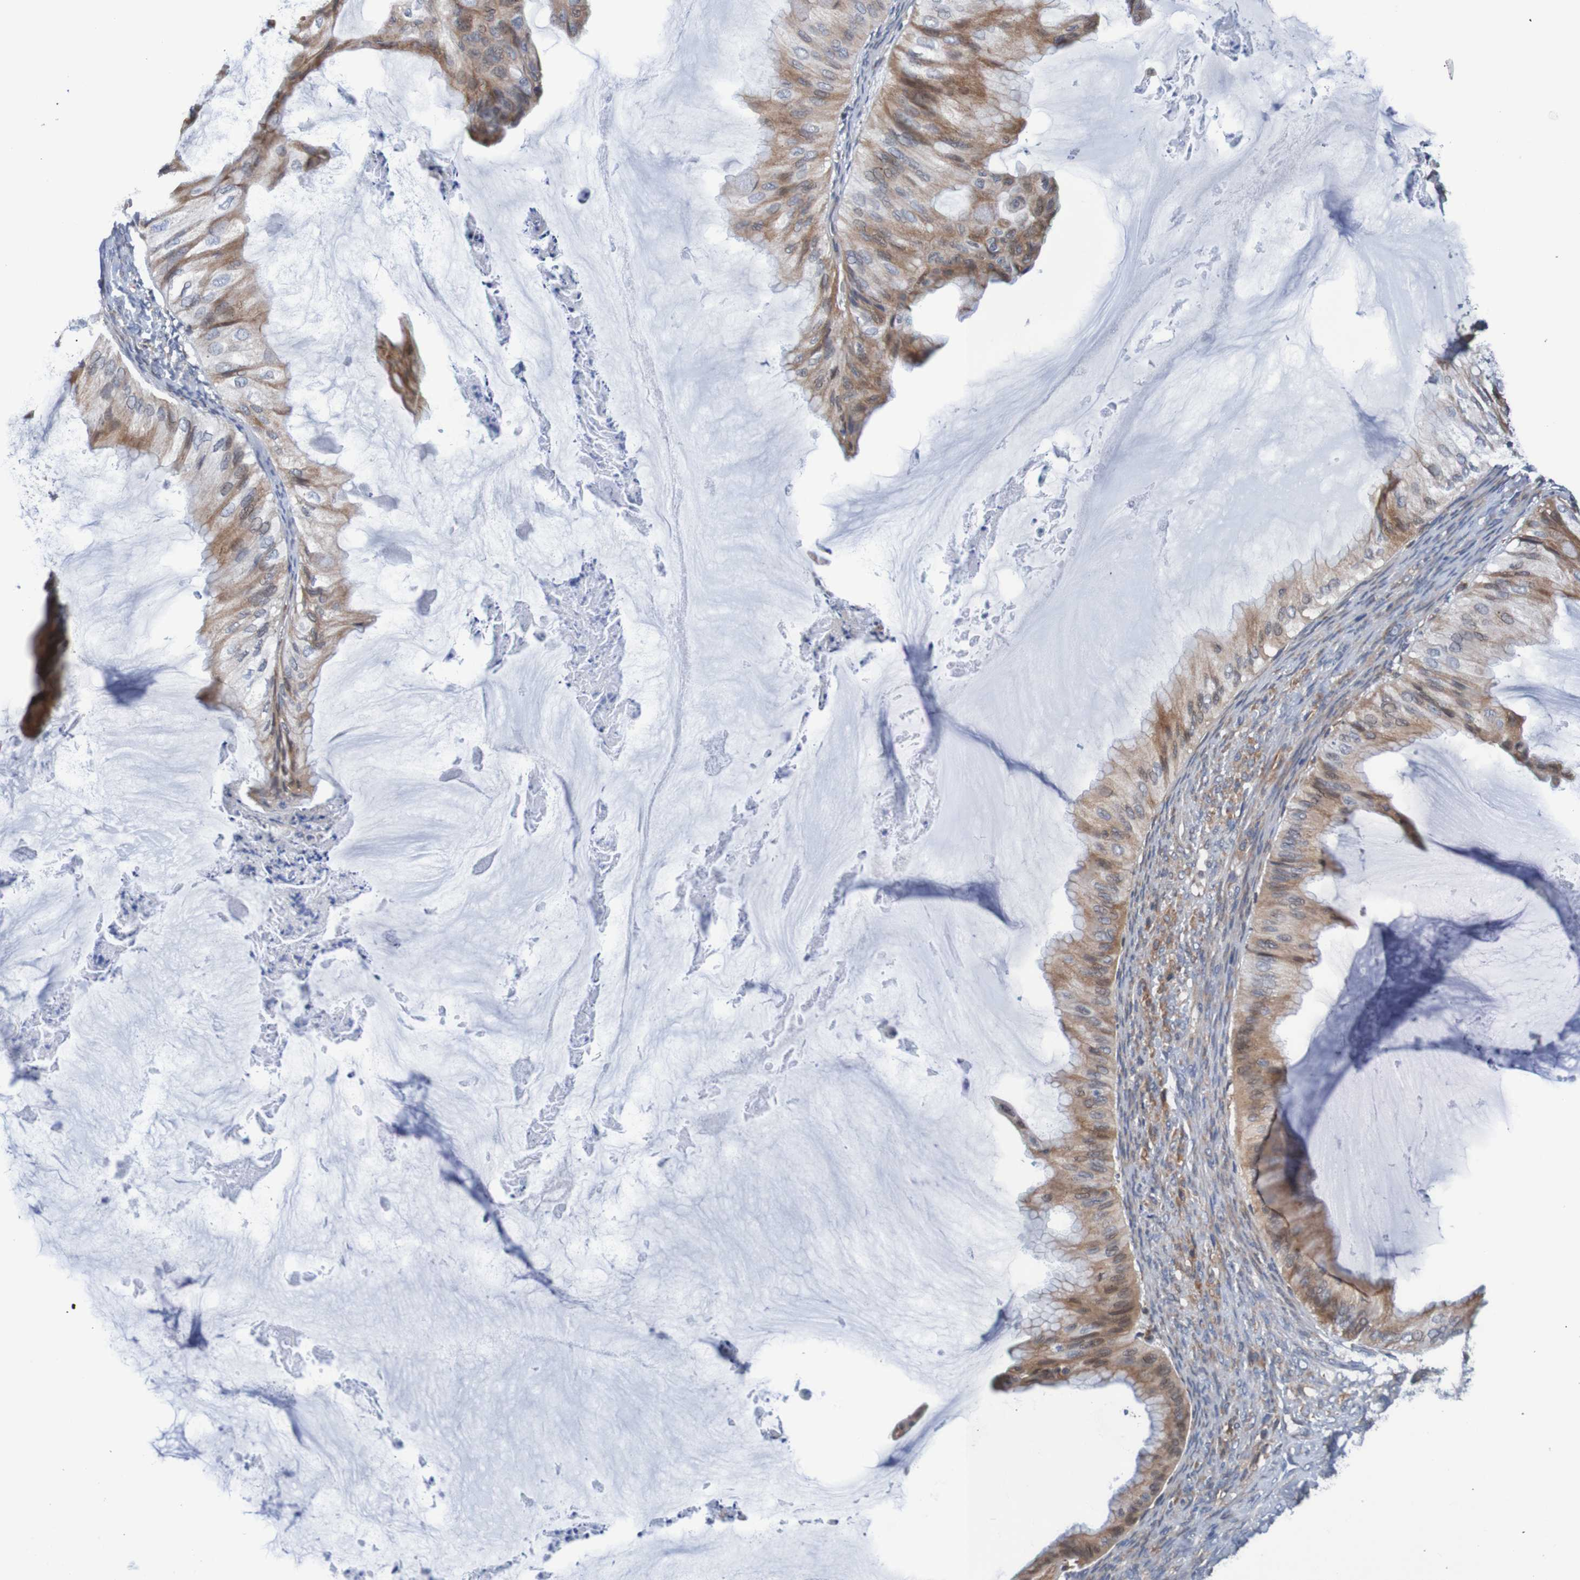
{"staining": {"intensity": "moderate", "quantity": ">75%", "location": "cytoplasmic/membranous"}, "tissue": "ovarian cancer", "cell_type": "Tumor cells", "image_type": "cancer", "snomed": [{"axis": "morphology", "description": "Cystadenocarcinoma, mucinous, NOS"}, {"axis": "topography", "description": "Ovary"}], "caption": "Mucinous cystadenocarcinoma (ovarian) stained for a protein (brown) reveals moderate cytoplasmic/membranous positive positivity in about >75% of tumor cells.", "gene": "FIBP", "patient": {"sex": "female", "age": 61}}